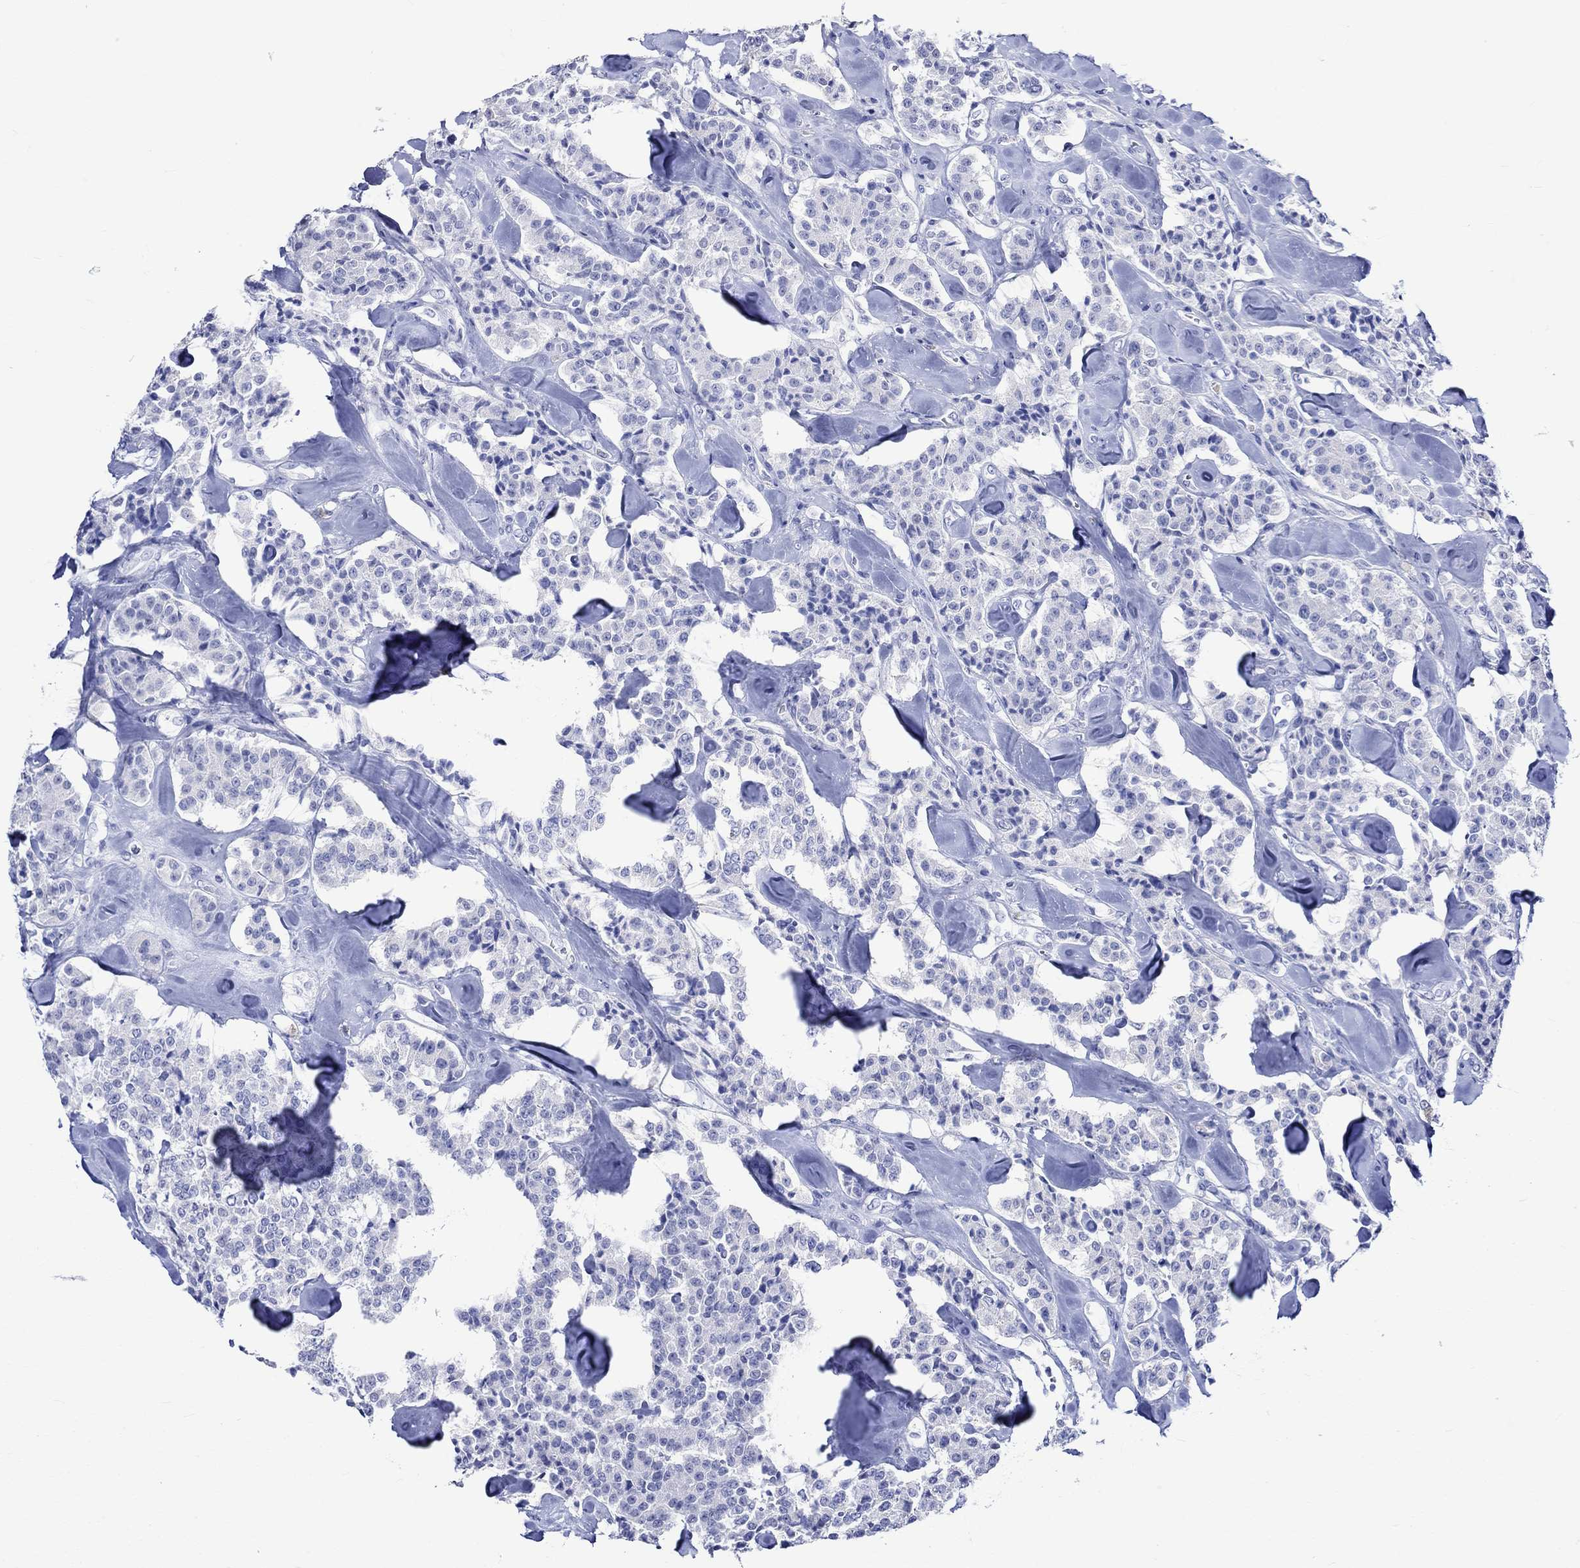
{"staining": {"intensity": "negative", "quantity": "none", "location": "none"}, "tissue": "carcinoid", "cell_type": "Tumor cells", "image_type": "cancer", "snomed": [{"axis": "morphology", "description": "Carcinoid, malignant, NOS"}, {"axis": "topography", "description": "Pancreas"}], "caption": "A high-resolution histopathology image shows immunohistochemistry (IHC) staining of carcinoid, which demonstrates no significant positivity in tumor cells.", "gene": "CRYAB", "patient": {"sex": "male", "age": 41}}